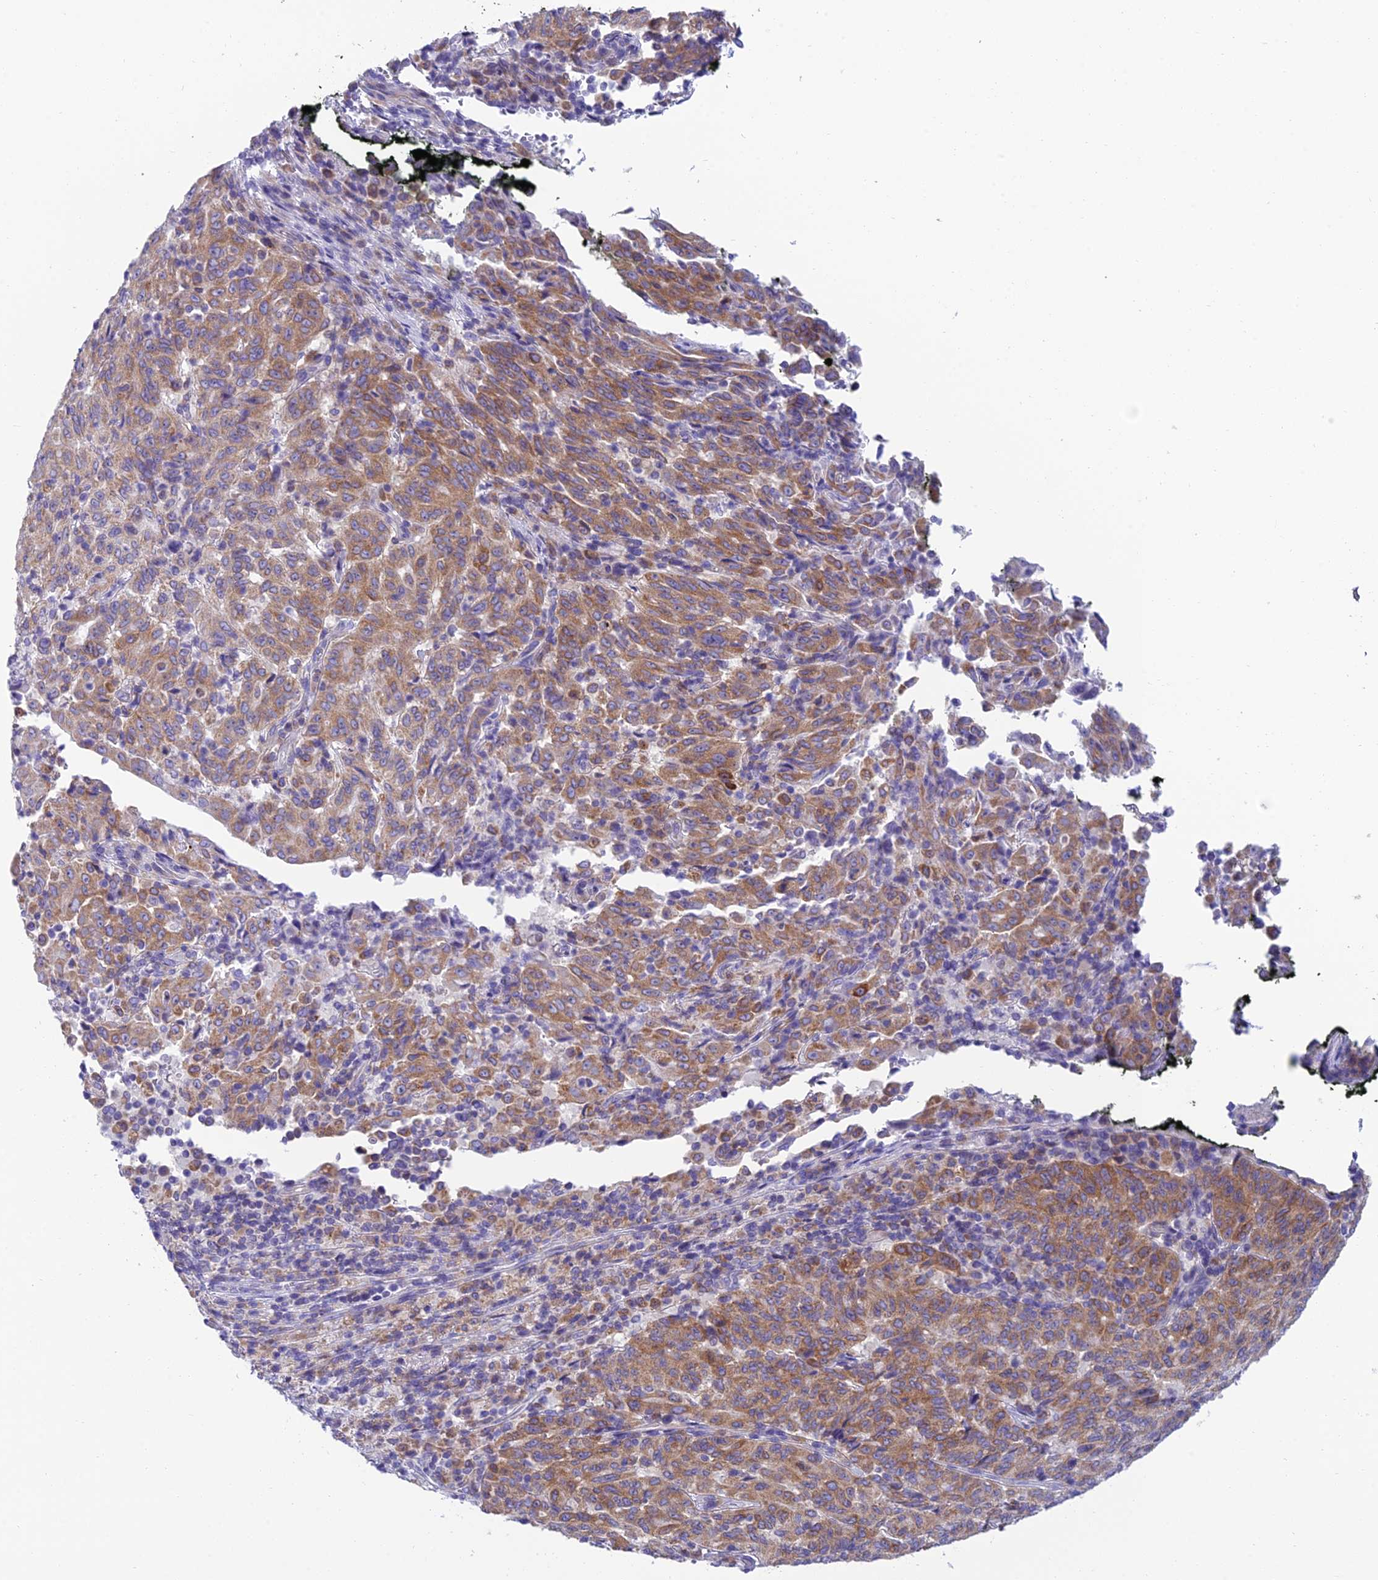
{"staining": {"intensity": "moderate", "quantity": ">75%", "location": "cytoplasmic/membranous"}, "tissue": "pancreatic cancer", "cell_type": "Tumor cells", "image_type": "cancer", "snomed": [{"axis": "morphology", "description": "Adenocarcinoma, NOS"}, {"axis": "topography", "description": "Pancreas"}], "caption": "Human adenocarcinoma (pancreatic) stained with a brown dye demonstrates moderate cytoplasmic/membranous positive staining in approximately >75% of tumor cells.", "gene": "REEP4", "patient": {"sex": "male", "age": 63}}